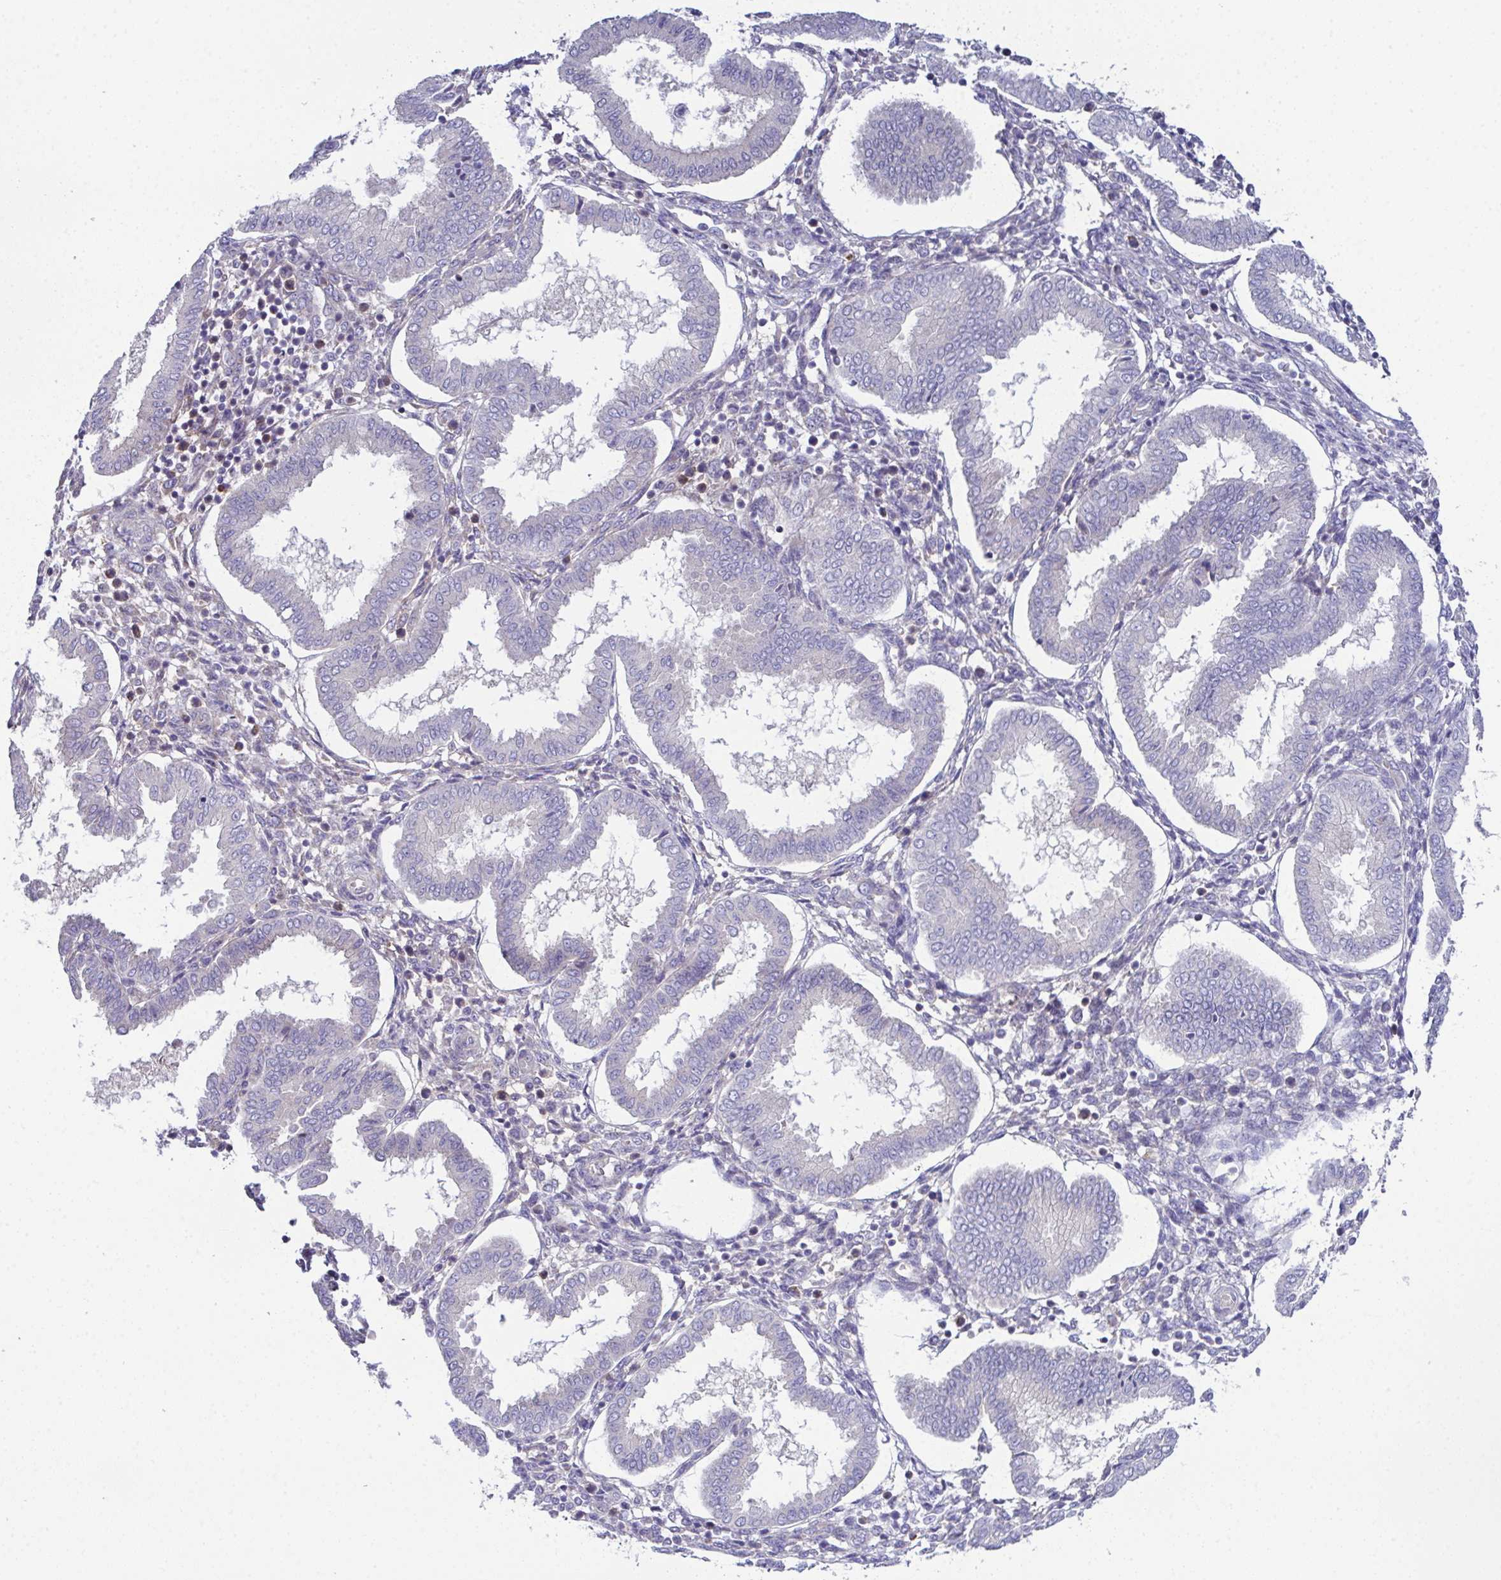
{"staining": {"intensity": "negative", "quantity": "none", "location": "none"}, "tissue": "endometrium", "cell_type": "Cells in endometrial stroma", "image_type": "normal", "snomed": [{"axis": "morphology", "description": "Normal tissue, NOS"}, {"axis": "topography", "description": "Endometrium"}], "caption": "A high-resolution image shows IHC staining of benign endometrium, which shows no significant expression in cells in endometrial stroma. (DAB immunohistochemistry (IHC), high magnification).", "gene": "CFAP97D1", "patient": {"sex": "female", "age": 24}}